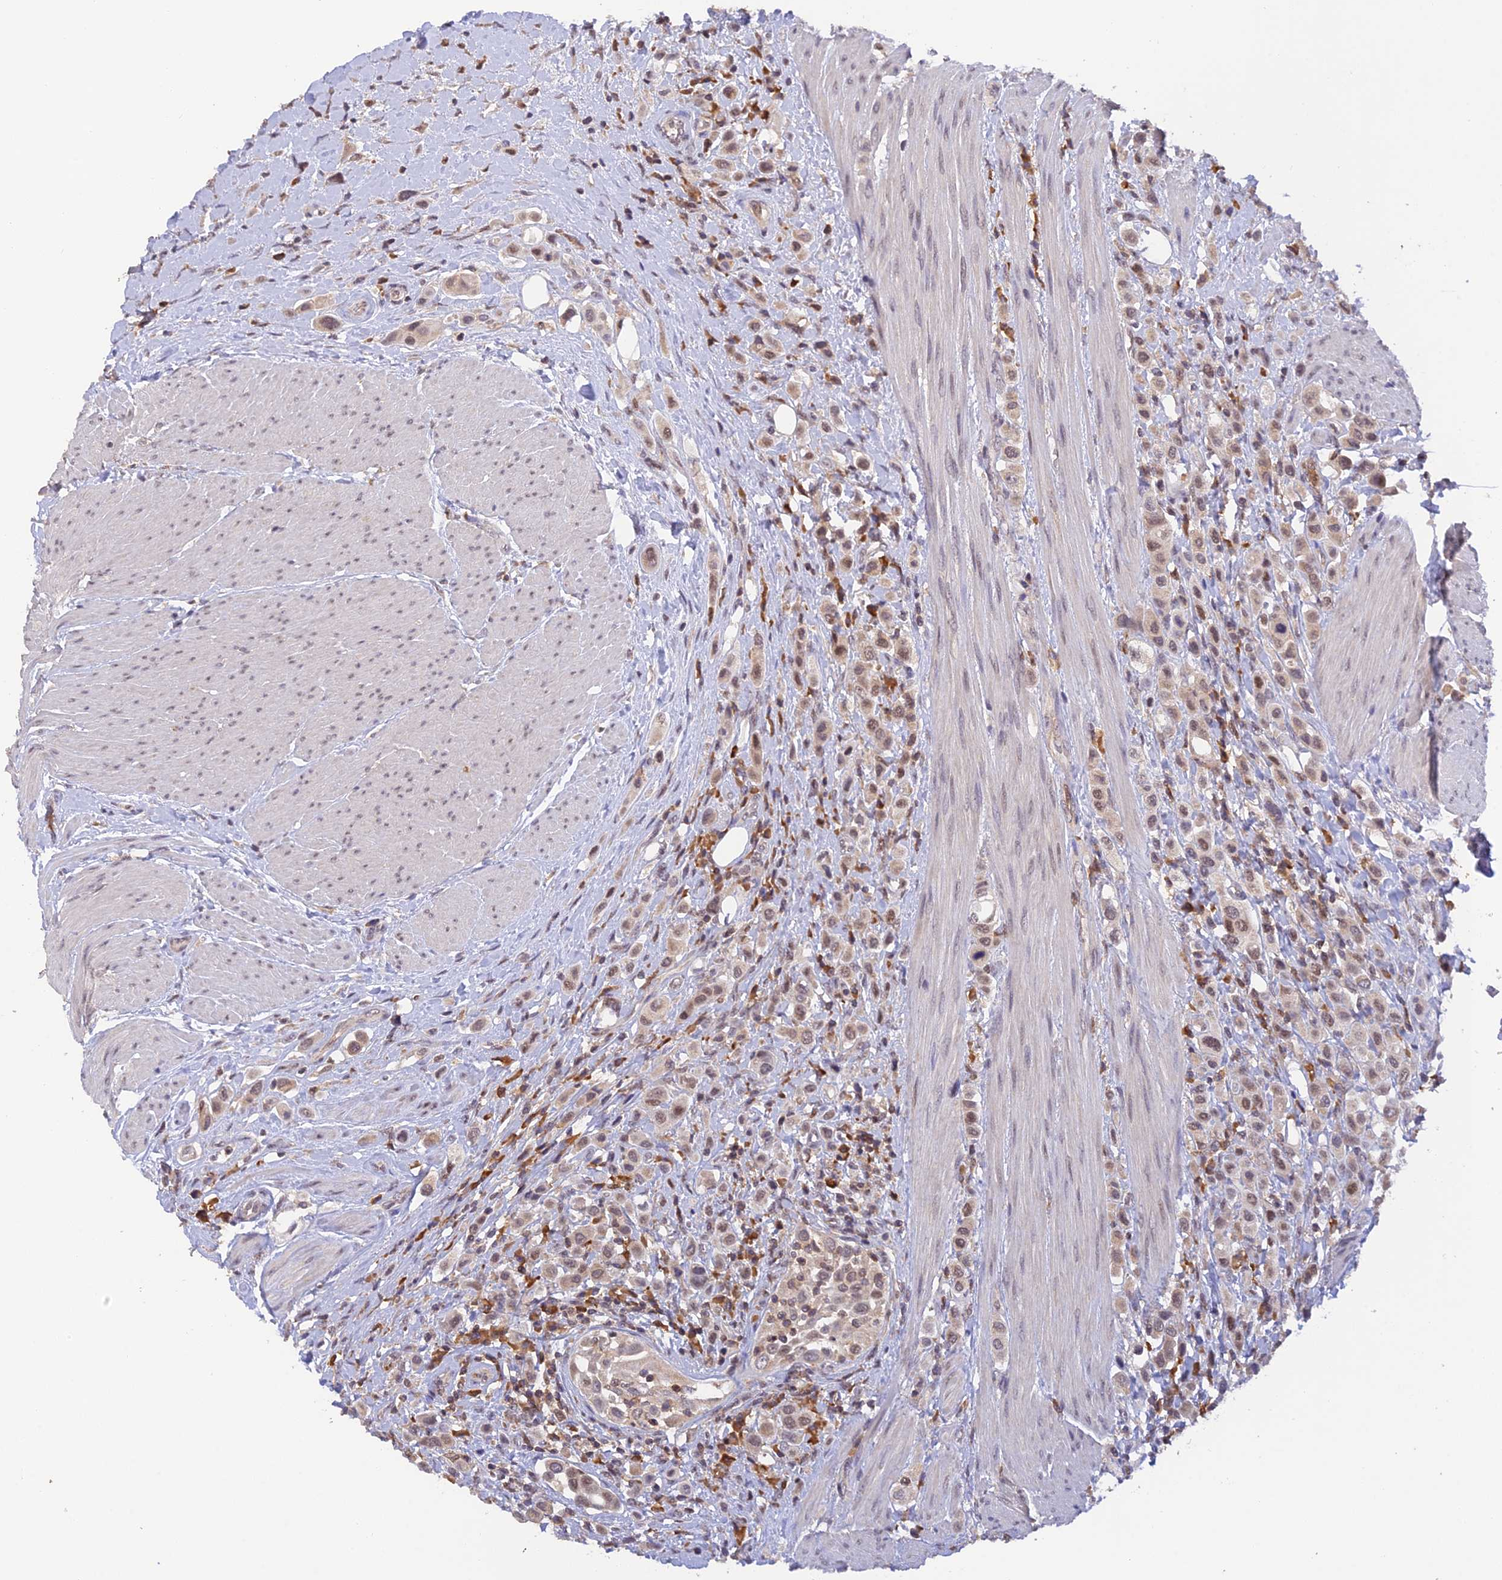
{"staining": {"intensity": "weak", "quantity": "25%-75%", "location": "cytoplasmic/membranous,nuclear"}, "tissue": "urothelial cancer", "cell_type": "Tumor cells", "image_type": "cancer", "snomed": [{"axis": "morphology", "description": "Urothelial carcinoma, High grade"}, {"axis": "topography", "description": "Urinary bladder"}], "caption": "Human urothelial cancer stained with a protein marker shows weak staining in tumor cells.", "gene": "PEX16", "patient": {"sex": "male", "age": 50}}